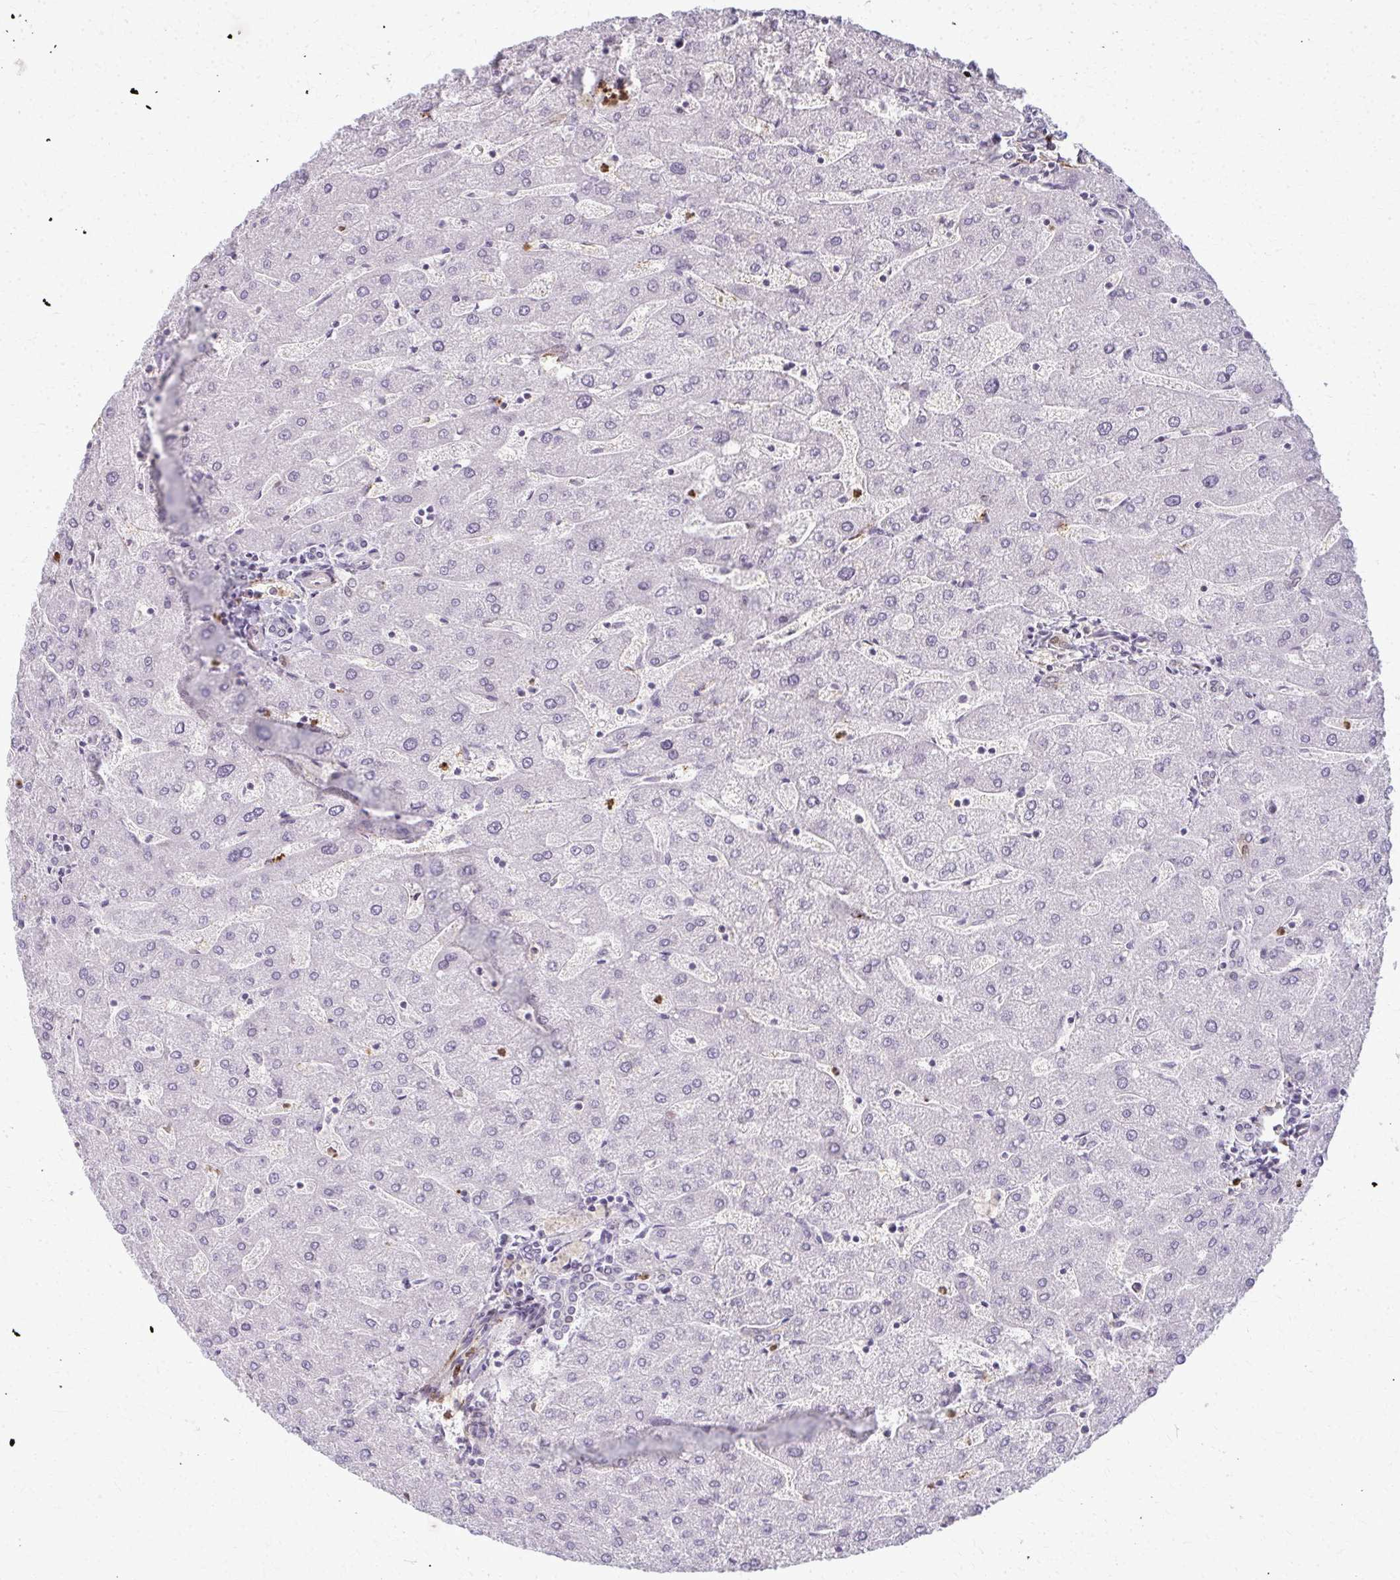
{"staining": {"intensity": "negative", "quantity": "none", "location": "none"}, "tissue": "liver", "cell_type": "Cholangiocytes", "image_type": "normal", "snomed": [{"axis": "morphology", "description": "Normal tissue, NOS"}, {"axis": "topography", "description": "Liver"}], "caption": "Liver was stained to show a protein in brown. There is no significant expression in cholangiocytes. (Brightfield microscopy of DAB immunohistochemistry at high magnification).", "gene": "CA3", "patient": {"sex": "male", "age": 67}}